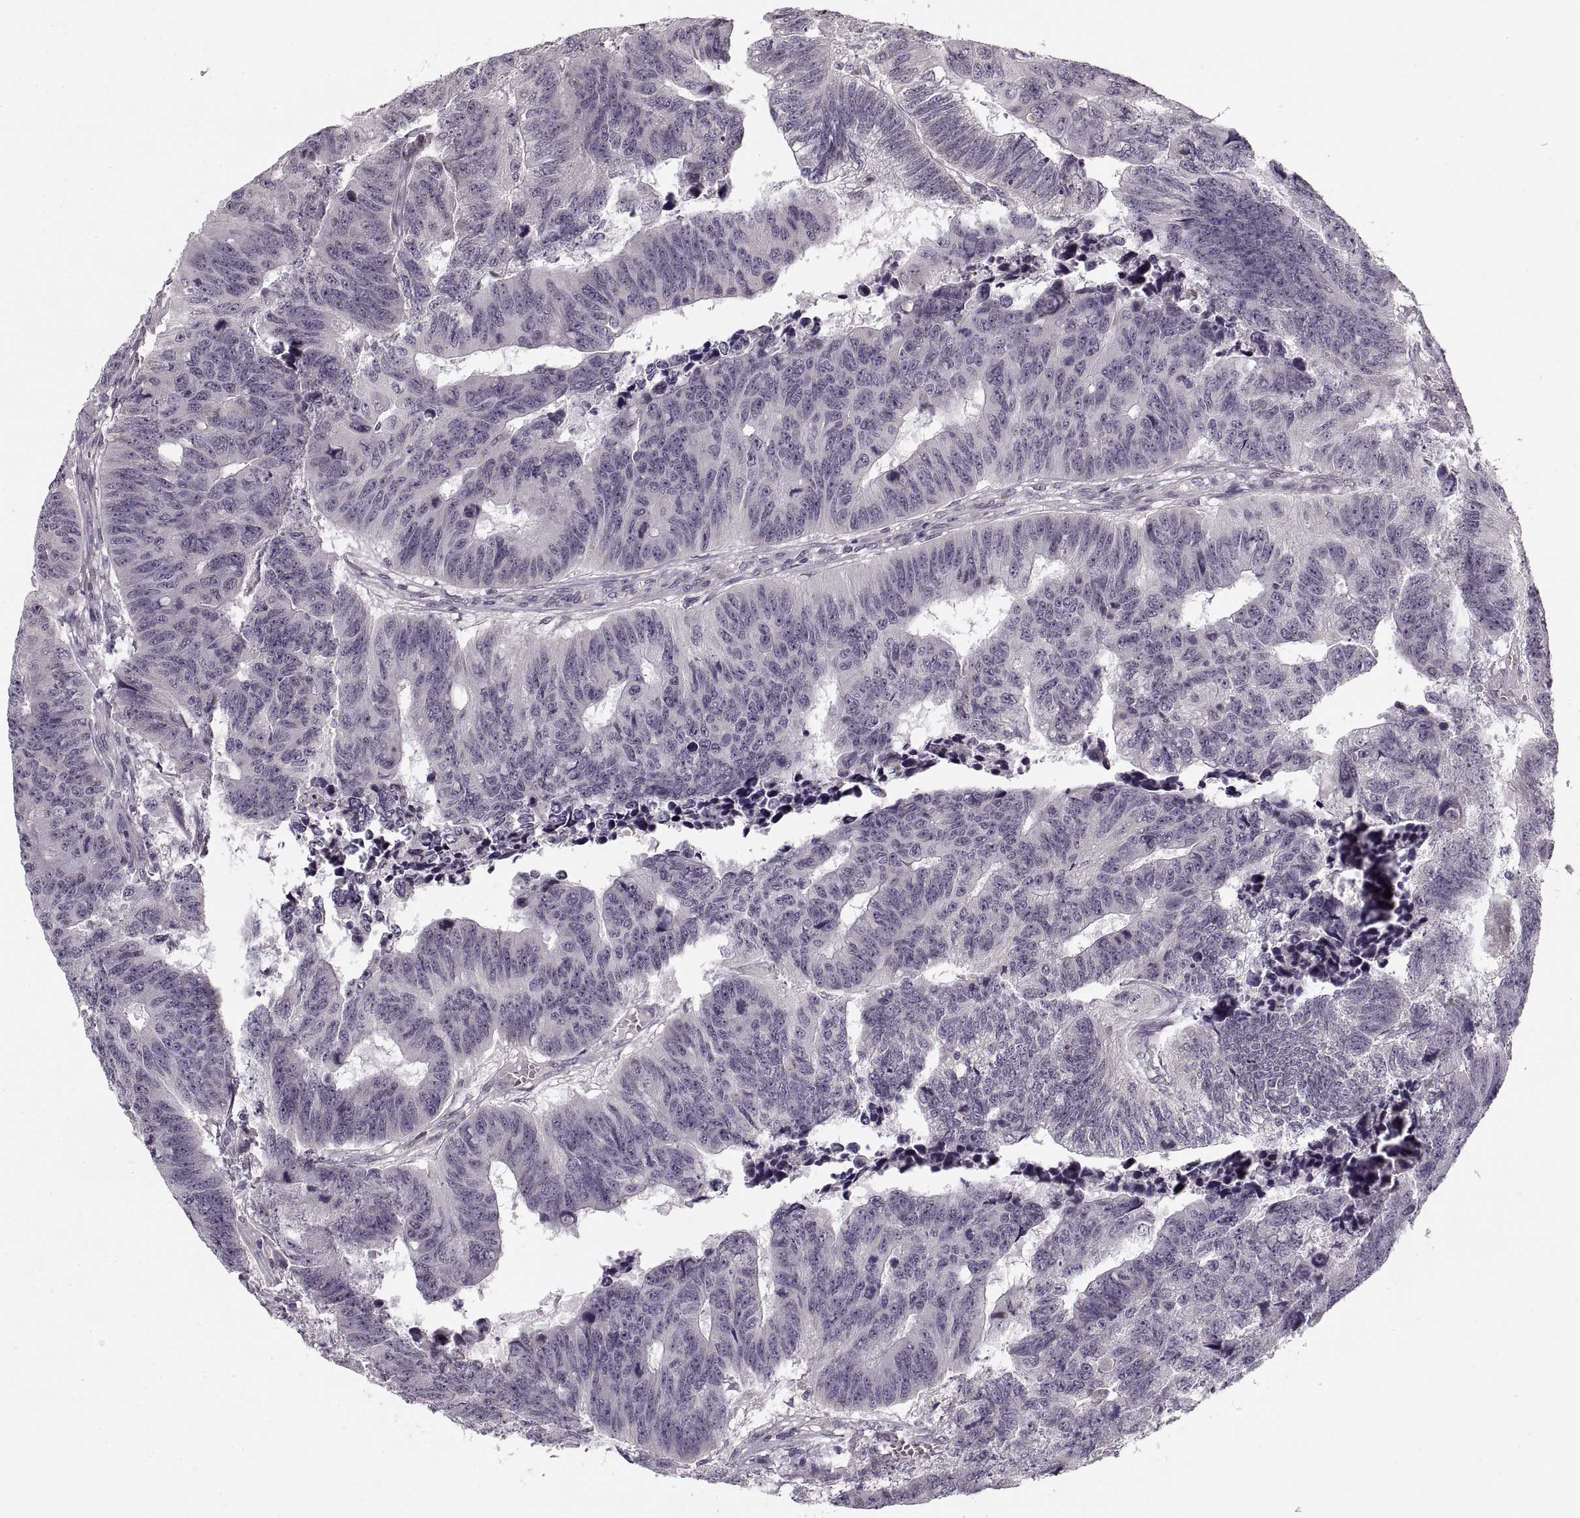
{"staining": {"intensity": "negative", "quantity": "none", "location": "none"}, "tissue": "colorectal cancer", "cell_type": "Tumor cells", "image_type": "cancer", "snomed": [{"axis": "morphology", "description": "Adenocarcinoma, NOS"}, {"axis": "topography", "description": "Appendix"}, {"axis": "topography", "description": "Colon"}, {"axis": "topography", "description": "Cecum"}, {"axis": "topography", "description": "Colon asc"}], "caption": "DAB (3,3'-diaminobenzidine) immunohistochemical staining of adenocarcinoma (colorectal) exhibits no significant expression in tumor cells. (DAB (3,3'-diaminobenzidine) IHC, high magnification).", "gene": "ASIC3", "patient": {"sex": "female", "age": 85}}